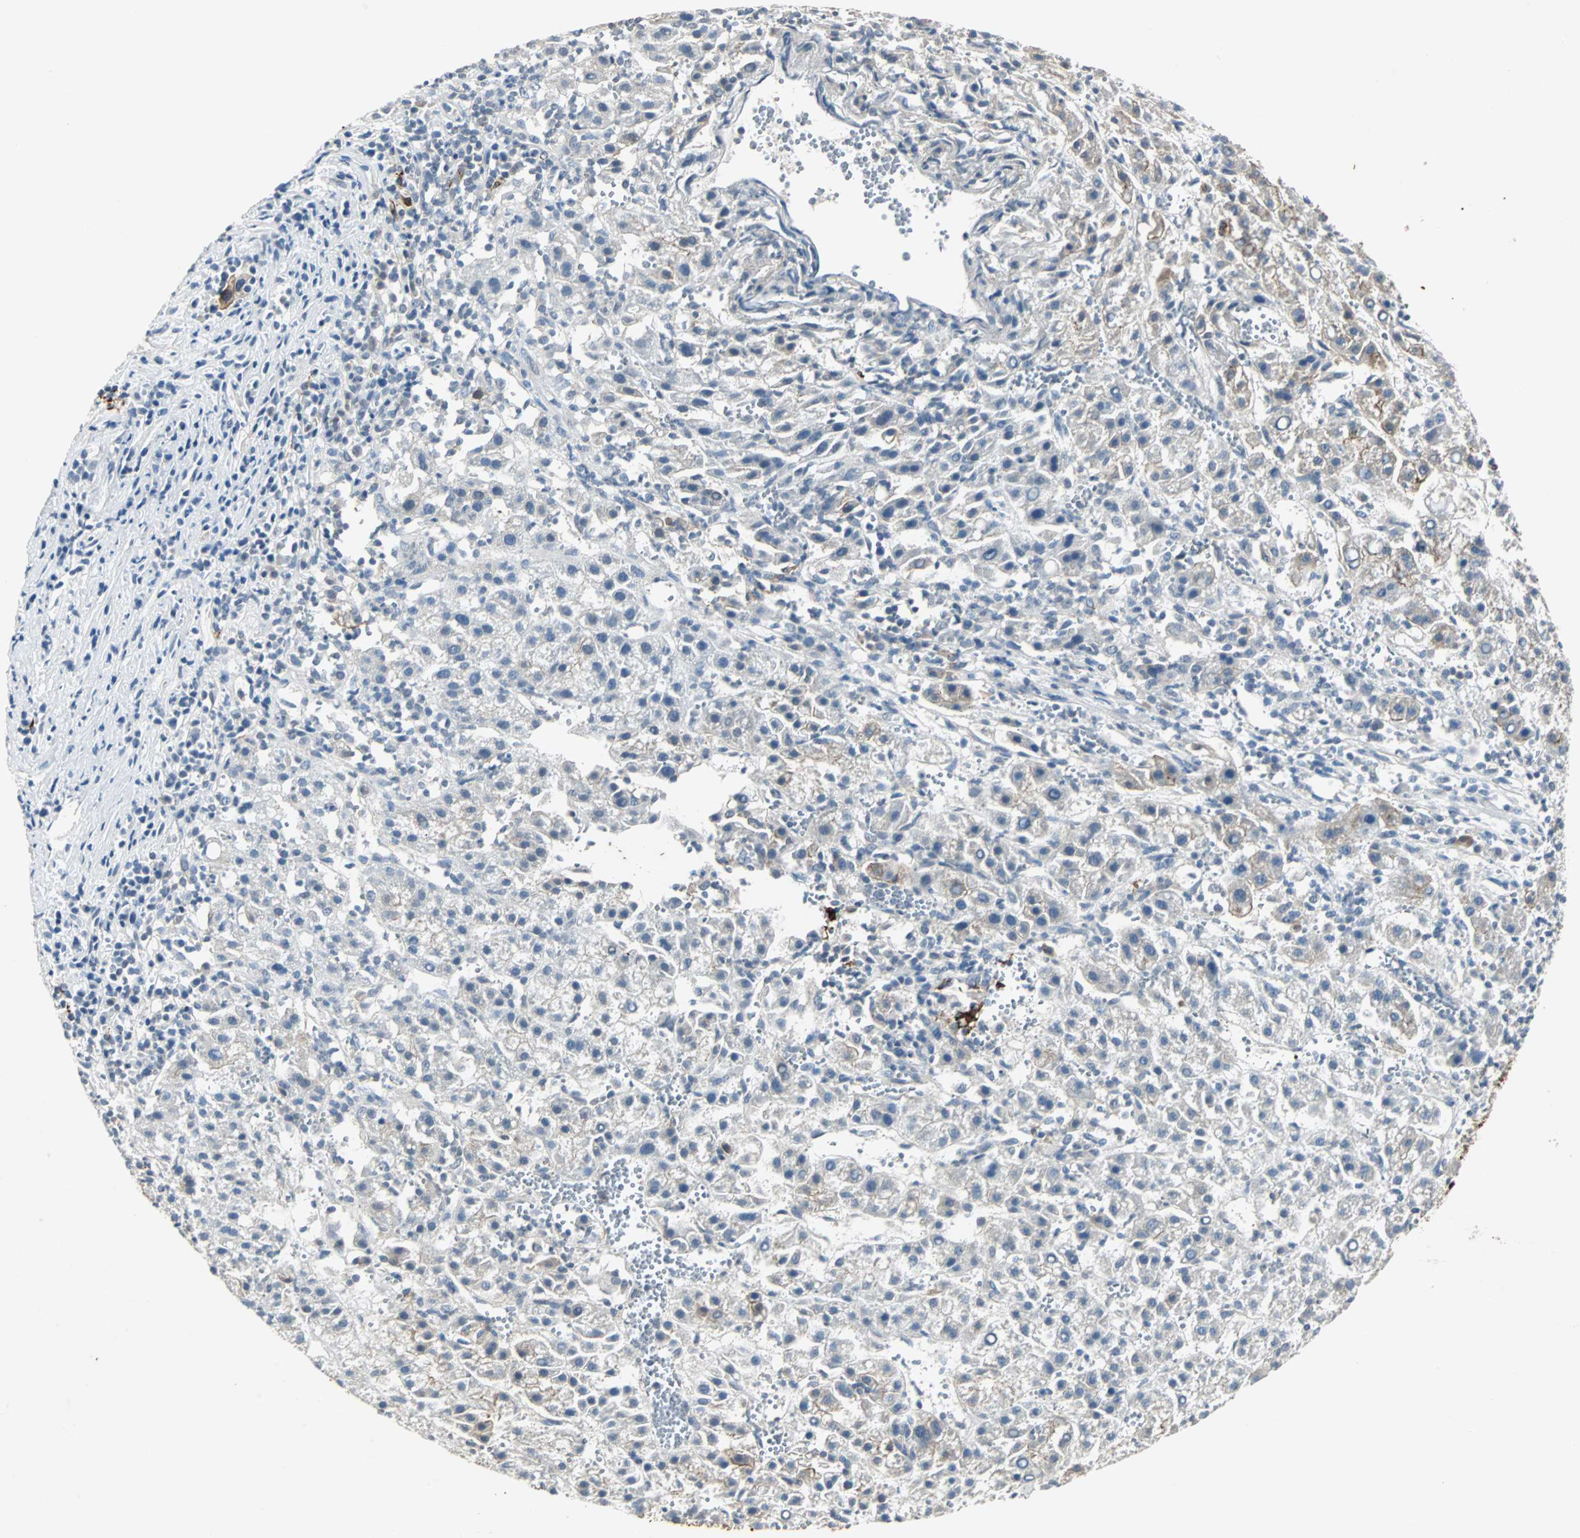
{"staining": {"intensity": "moderate", "quantity": "<25%", "location": "cytoplasmic/membranous"}, "tissue": "liver cancer", "cell_type": "Tumor cells", "image_type": "cancer", "snomed": [{"axis": "morphology", "description": "Carcinoma, Hepatocellular, NOS"}, {"axis": "topography", "description": "Liver"}], "caption": "Immunohistochemistry of hepatocellular carcinoma (liver) exhibits low levels of moderate cytoplasmic/membranous expression in about <25% of tumor cells.", "gene": "CMC2", "patient": {"sex": "female", "age": 58}}